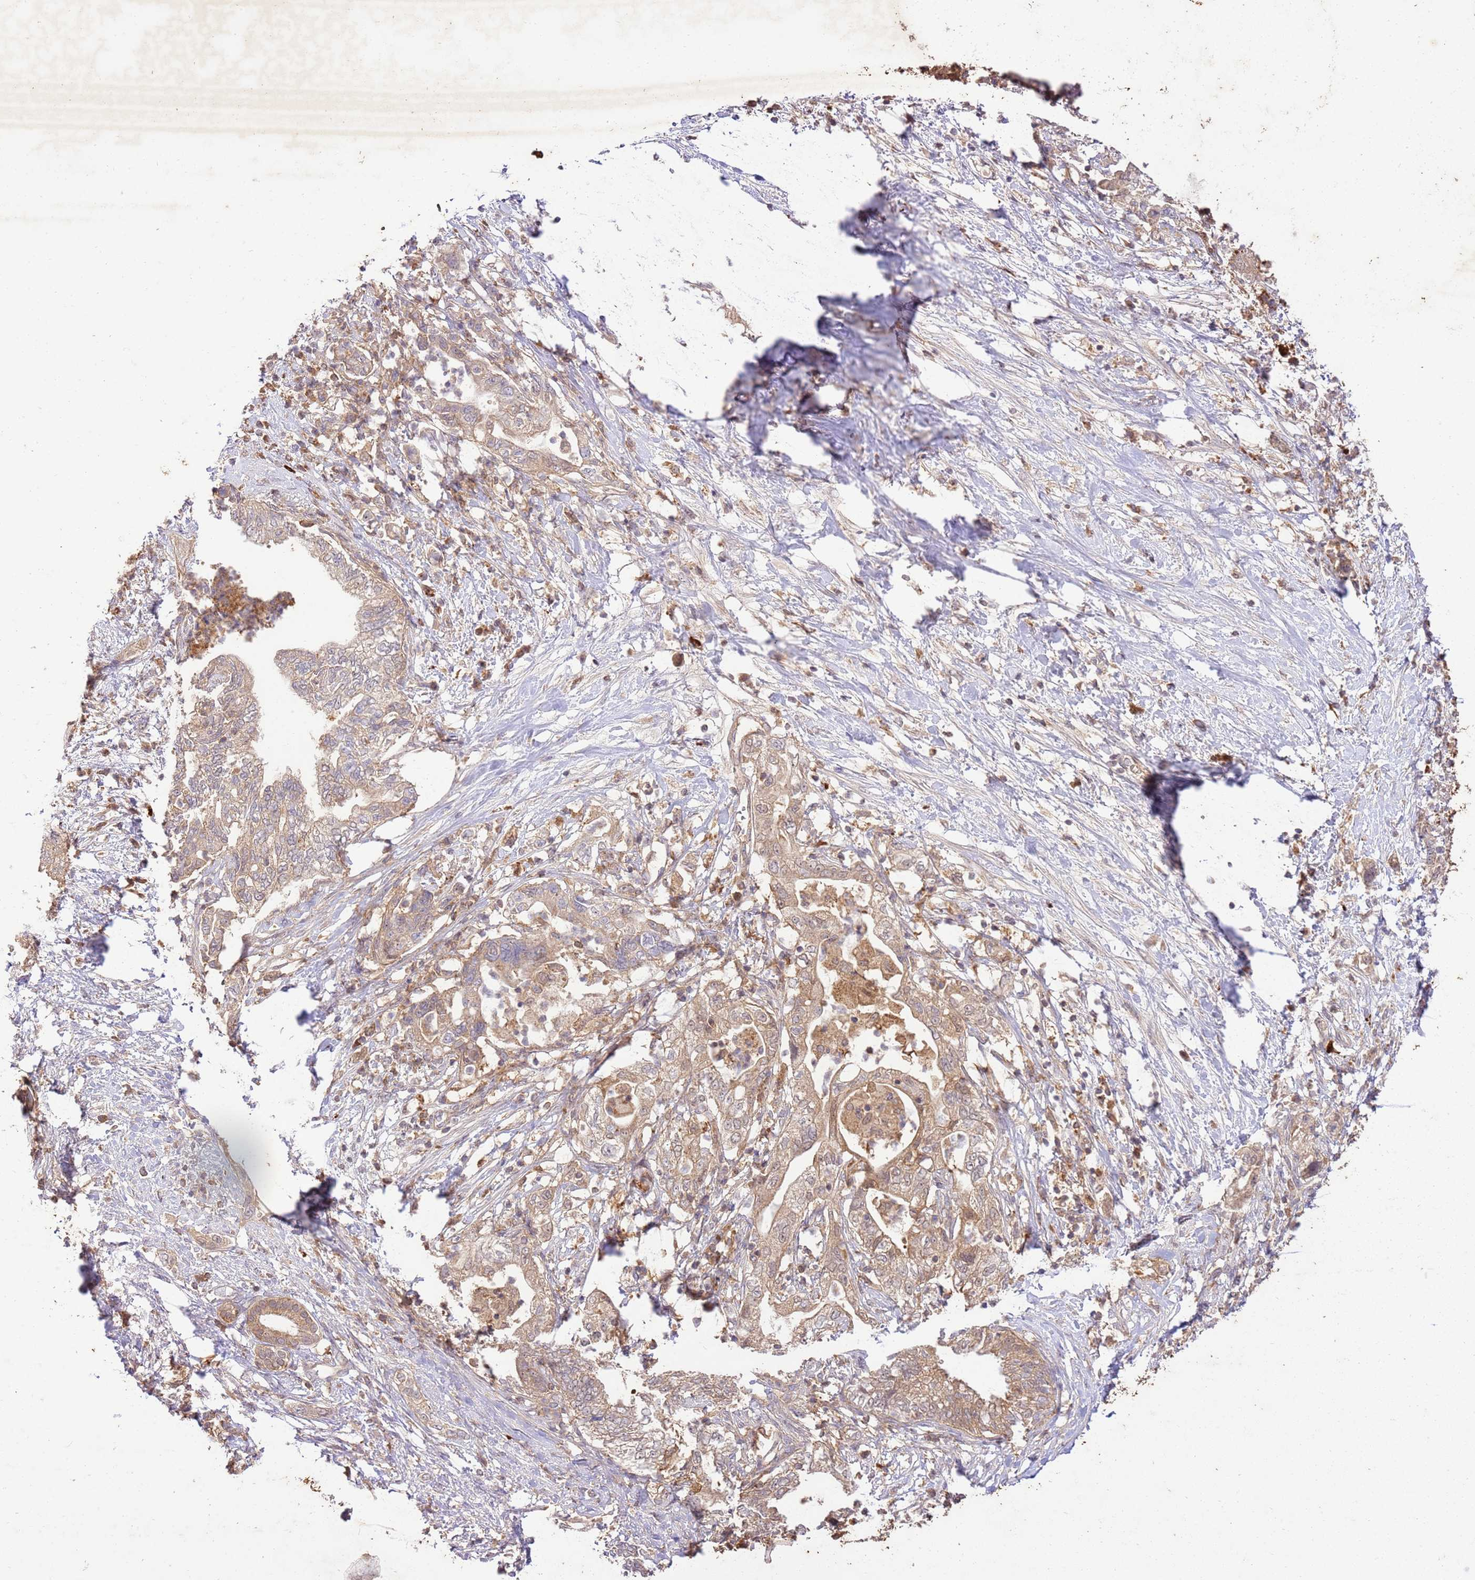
{"staining": {"intensity": "weak", "quantity": ">75%", "location": "cytoplasmic/membranous"}, "tissue": "pancreatic cancer", "cell_type": "Tumor cells", "image_type": "cancer", "snomed": [{"axis": "morphology", "description": "Adenocarcinoma, NOS"}, {"axis": "topography", "description": "Pancreas"}], "caption": "Approximately >75% of tumor cells in human pancreatic cancer (adenocarcinoma) show weak cytoplasmic/membranous protein staining as visualized by brown immunohistochemical staining.", "gene": "LRRC28", "patient": {"sex": "female", "age": 73}}